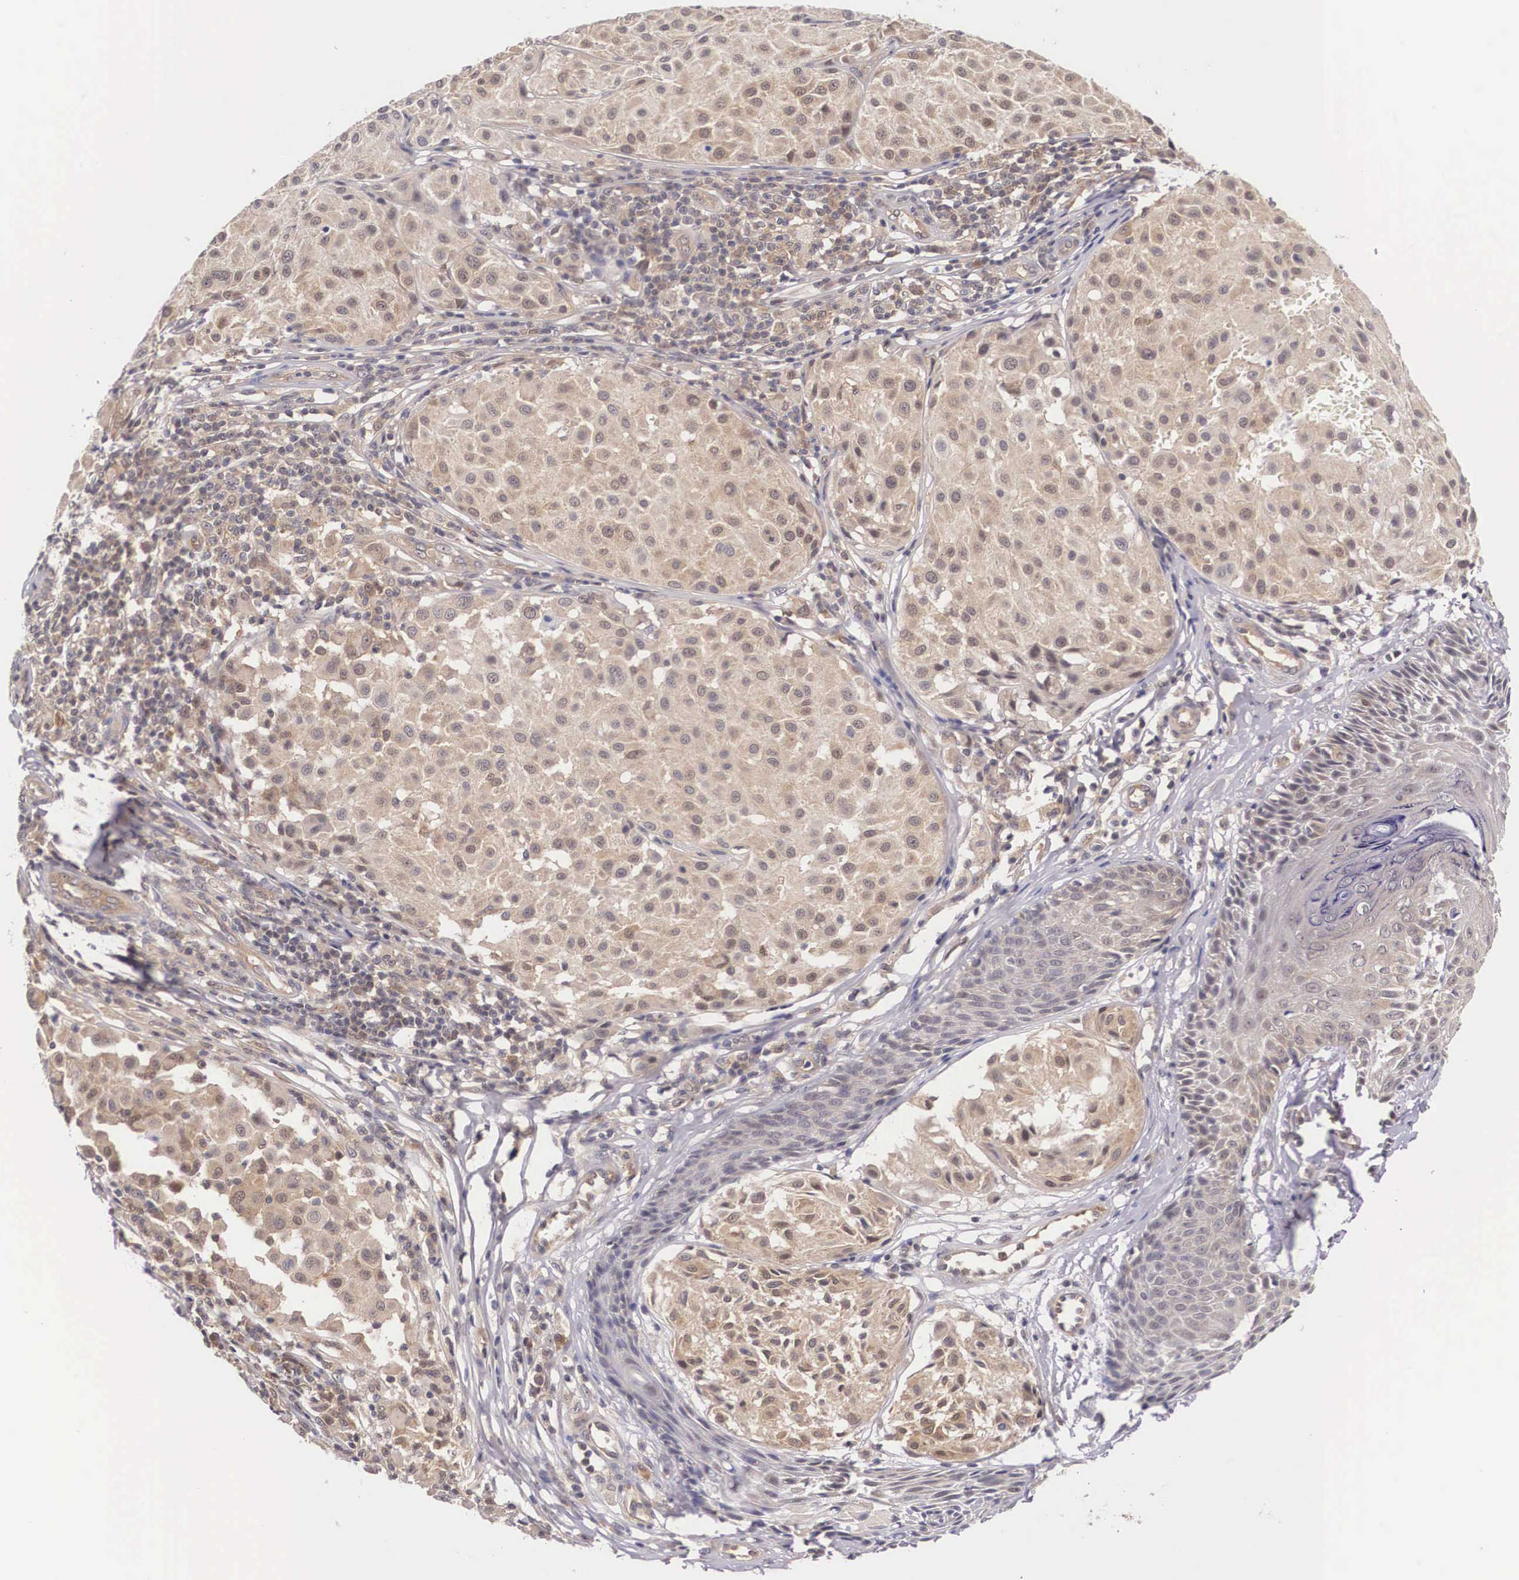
{"staining": {"intensity": "weak", "quantity": ">75%", "location": "cytoplasmic/membranous"}, "tissue": "melanoma", "cell_type": "Tumor cells", "image_type": "cancer", "snomed": [{"axis": "morphology", "description": "Malignant melanoma, NOS"}, {"axis": "topography", "description": "Skin"}], "caption": "Melanoma stained with IHC demonstrates weak cytoplasmic/membranous expression in approximately >75% of tumor cells.", "gene": "IGBP1", "patient": {"sex": "male", "age": 36}}